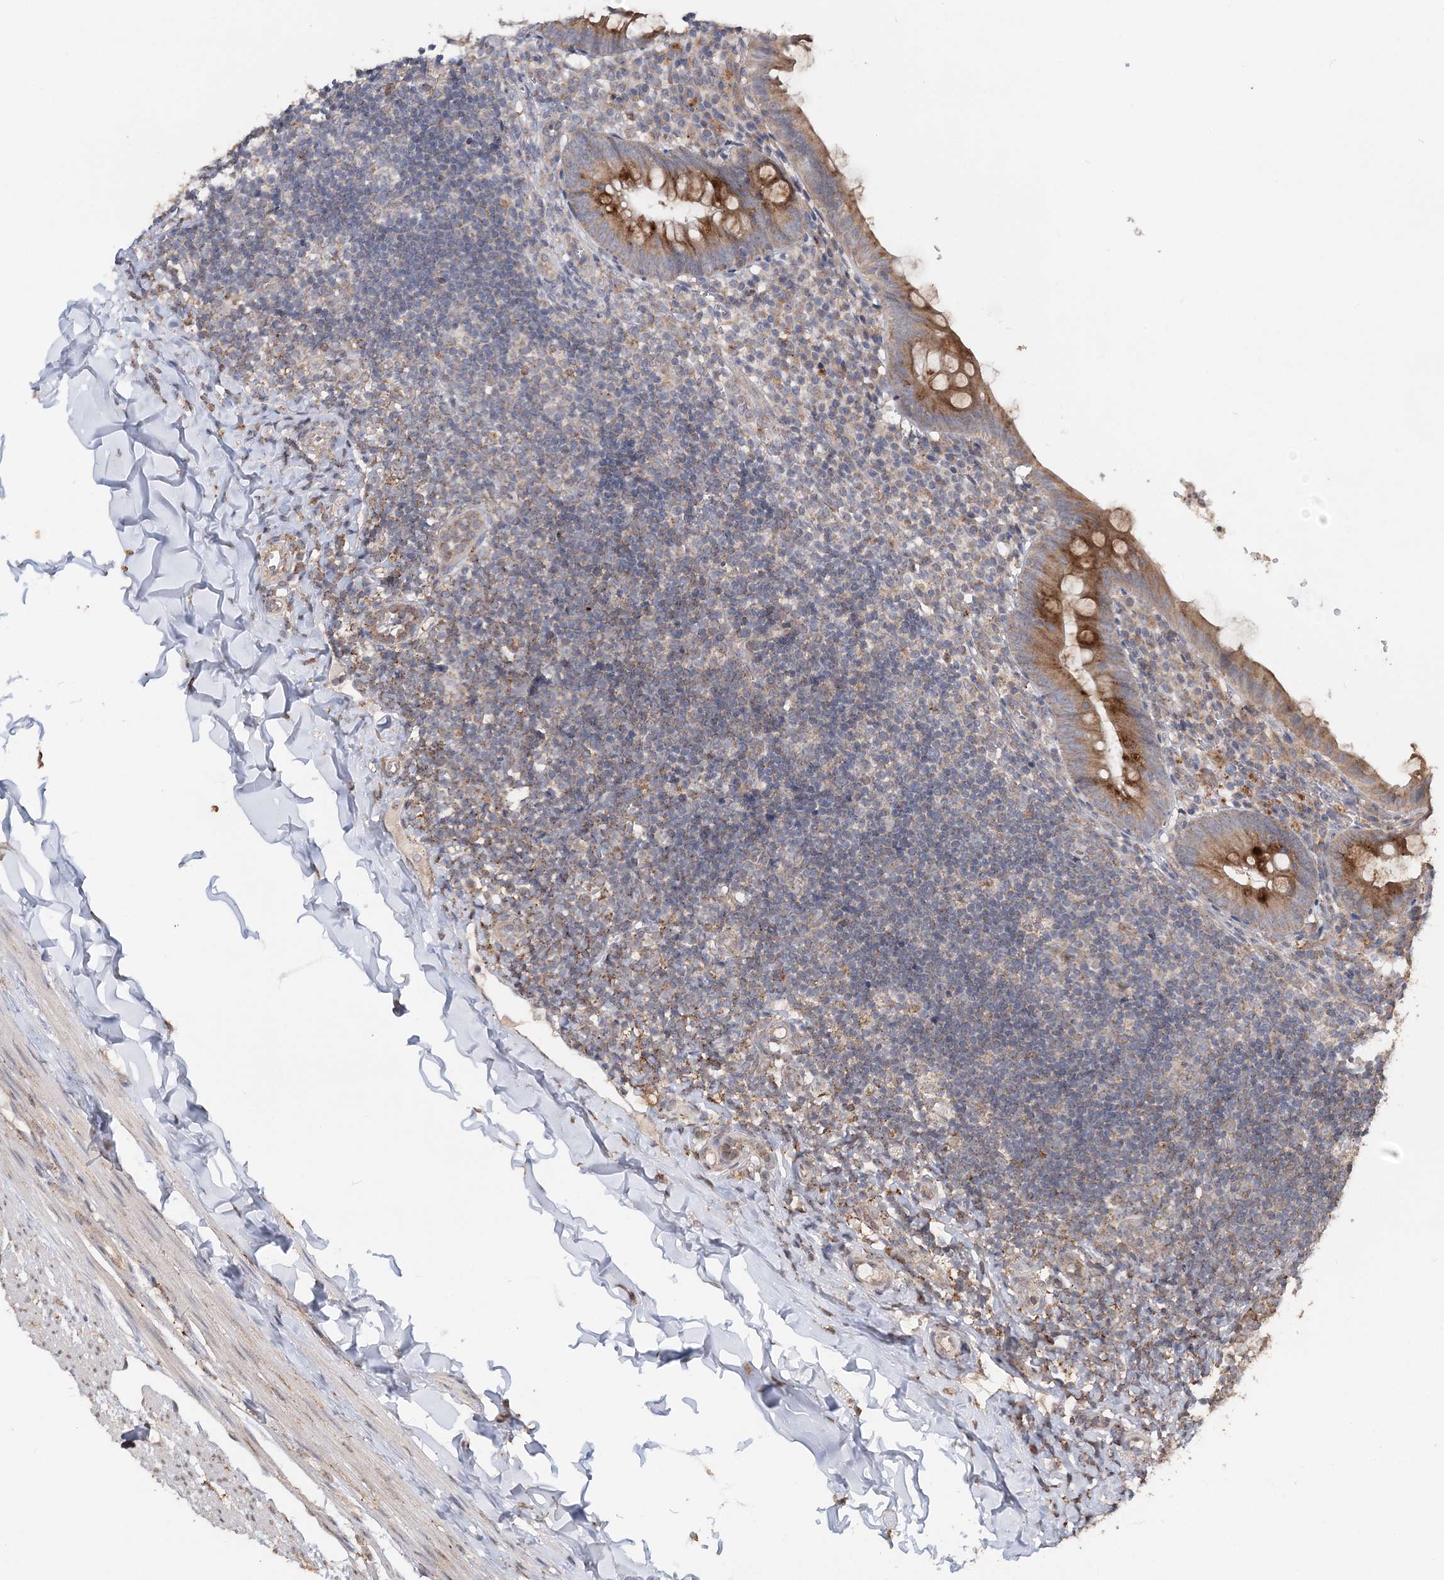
{"staining": {"intensity": "strong", "quantity": ">75%", "location": "cytoplasmic/membranous"}, "tissue": "appendix", "cell_type": "Glandular cells", "image_type": "normal", "snomed": [{"axis": "morphology", "description": "Normal tissue, NOS"}, {"axis": "topography", "description": "Appendix"}], "caption": "Glandular cells reveal high levels of strong cytoplasmic/membranous positivity in about >75% of cells in normal human appendix.", "gene": "RAB14", "patient": {"sex": "male", "age": 8}}